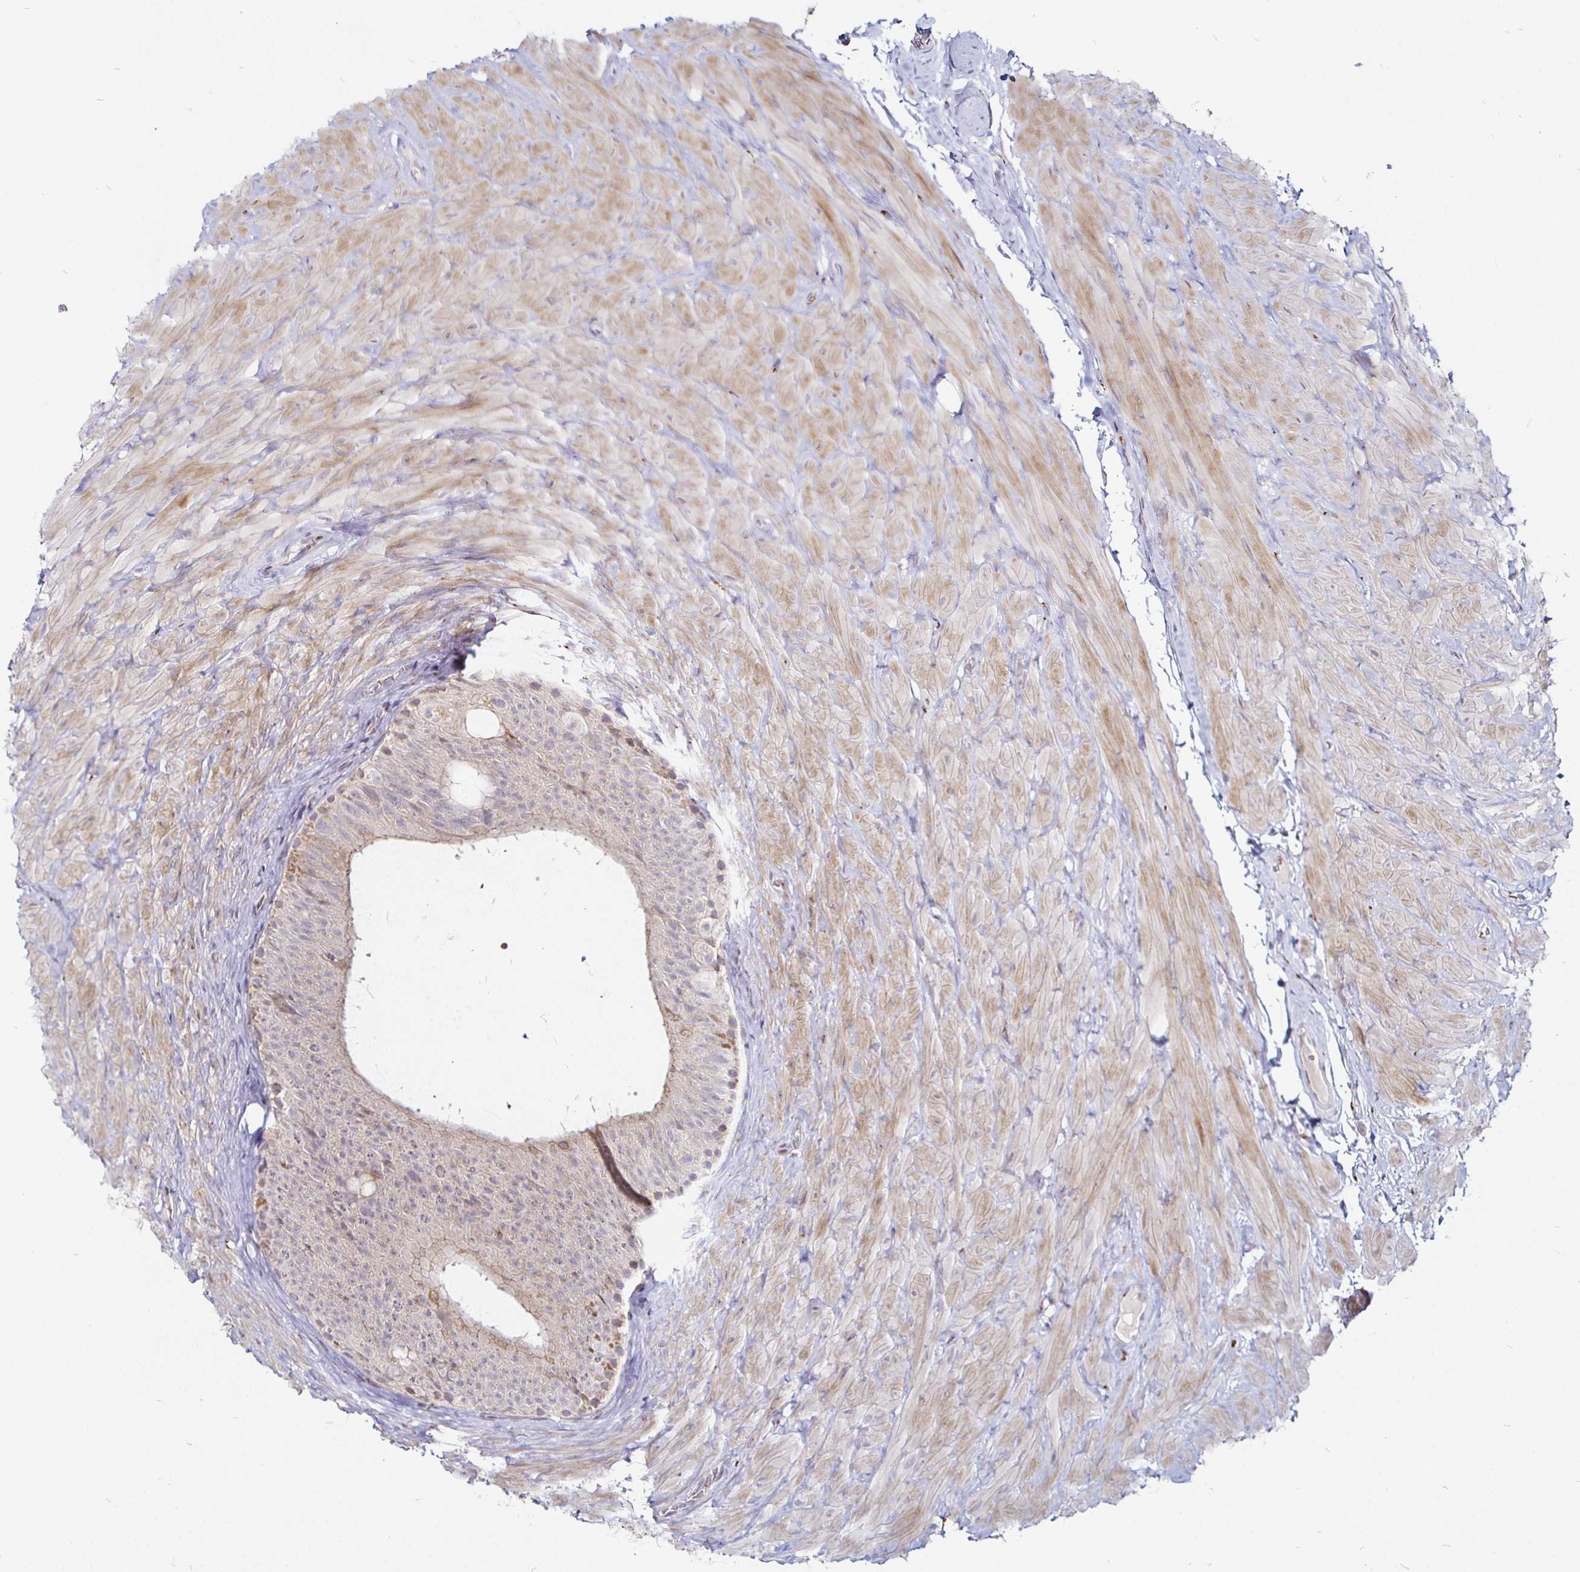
{"staining": {"intensity": "weak", "quantity": "<25%", "location": "cytoplasmic/membranous"}, "tissue": "epididymis", "cell_type": "Glandular cells", "image_type": "normal", "snomed": [{"axis": "morphology", "description": "Normal tissue, NOS"}, {"axis": "topography", "description": "Epididymis, spermatic cord, NOS"}, {"axis": "topography", "description": "Epididymis"}], "caption": "Epididymis stained for a protein using IHC reveals no staining glandular cells.", "gene": "ATG3", "patient": {"sex": "male", "age": 31}}